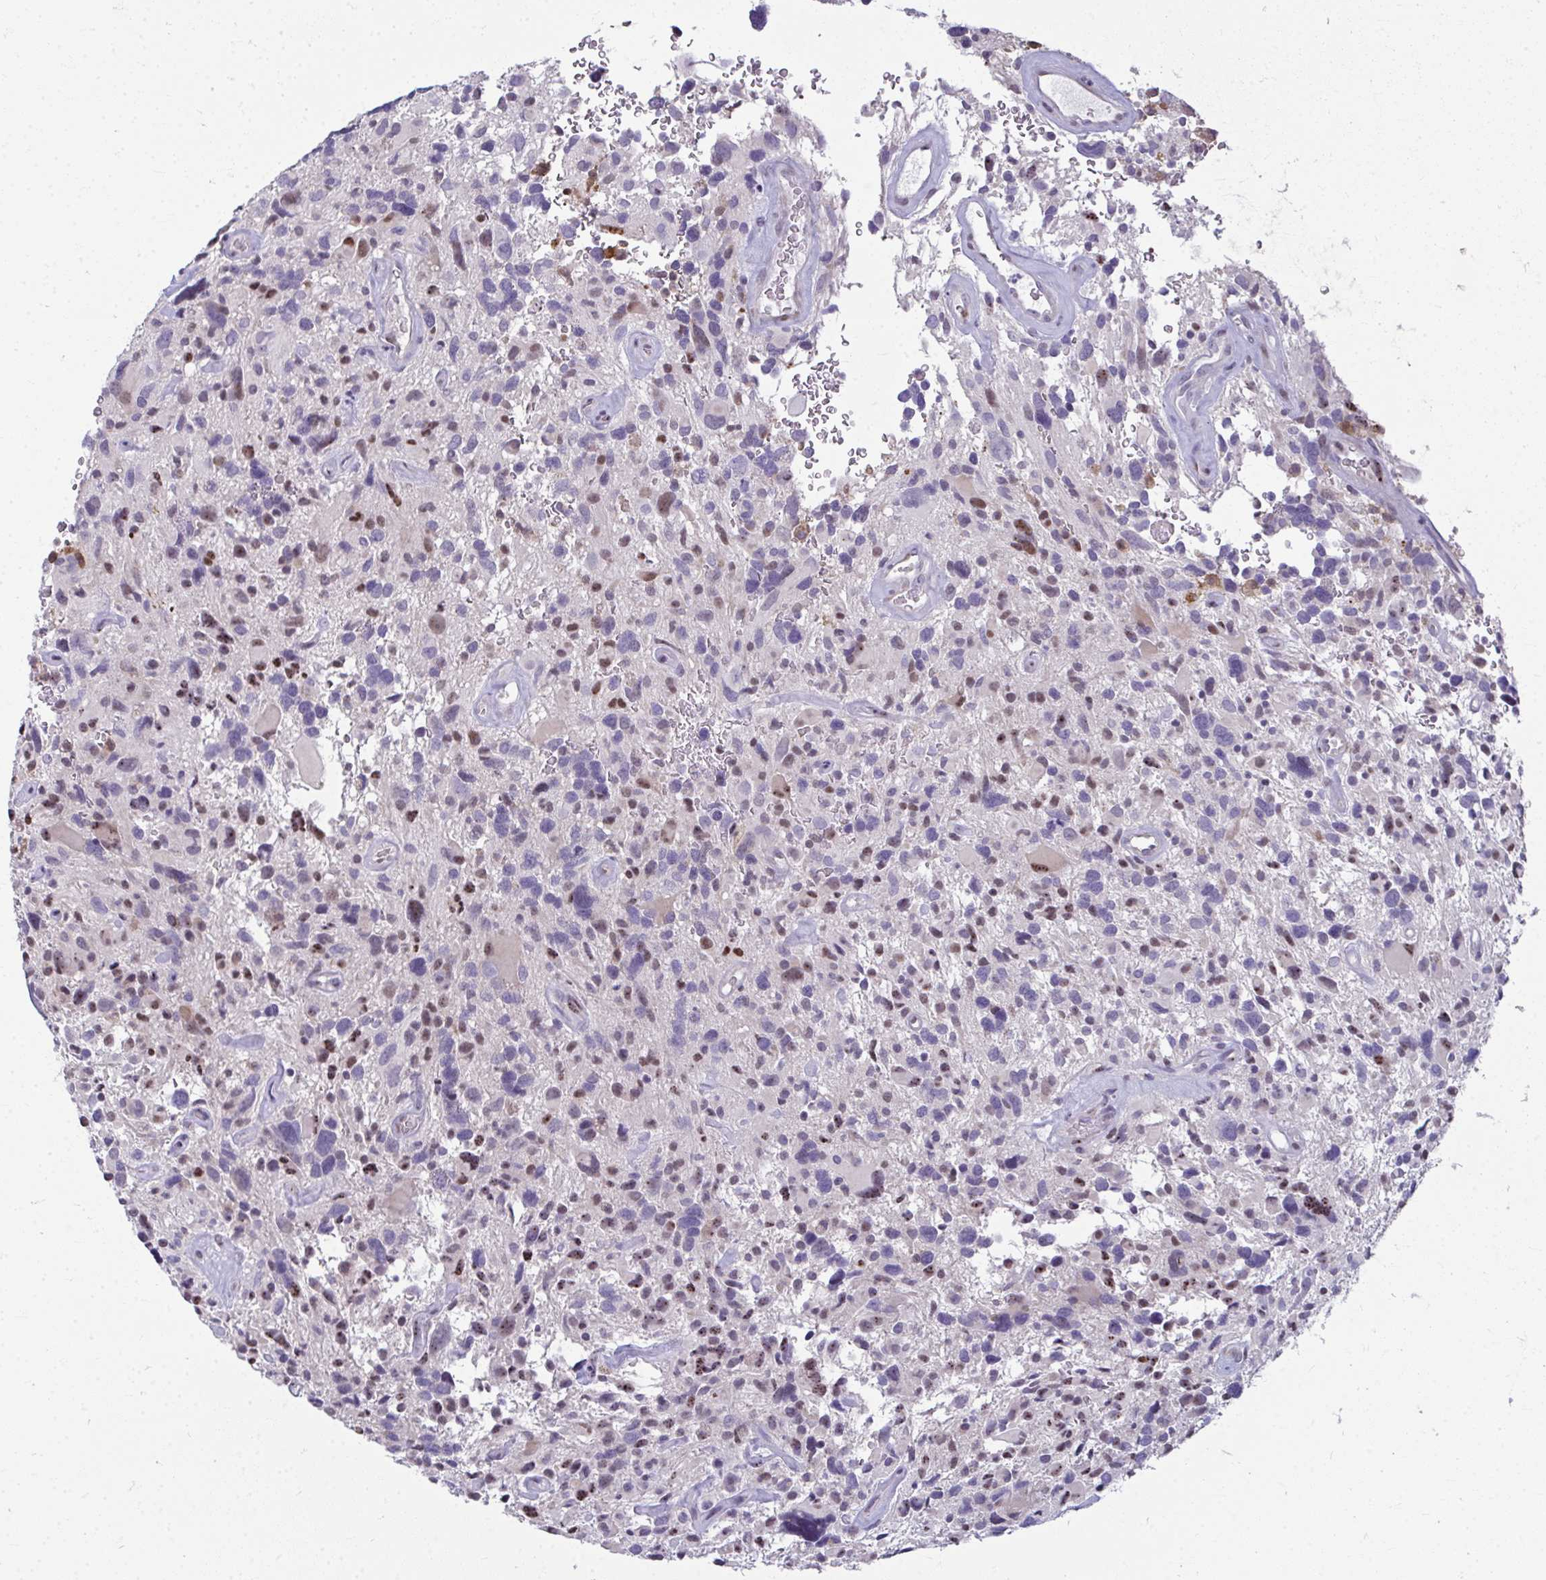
{"staining": {"intensity": "weak", "quantity": "<25%", "location": "nuclear"}, "tissue": "glioma", "cell_type": "Tumor cells", "image_type": "cancer", "snomed": [{"axis": "morphology", "description": "Glioma, malignant, High grade"}, {"axis": "topography", "description": "Brain"}], "caption": "Glioma was stained to show a protein in brown. There is no significant staining in tumor cells.", "gene": "ODF1", "patient": {"sex": "male", "age": 49}}